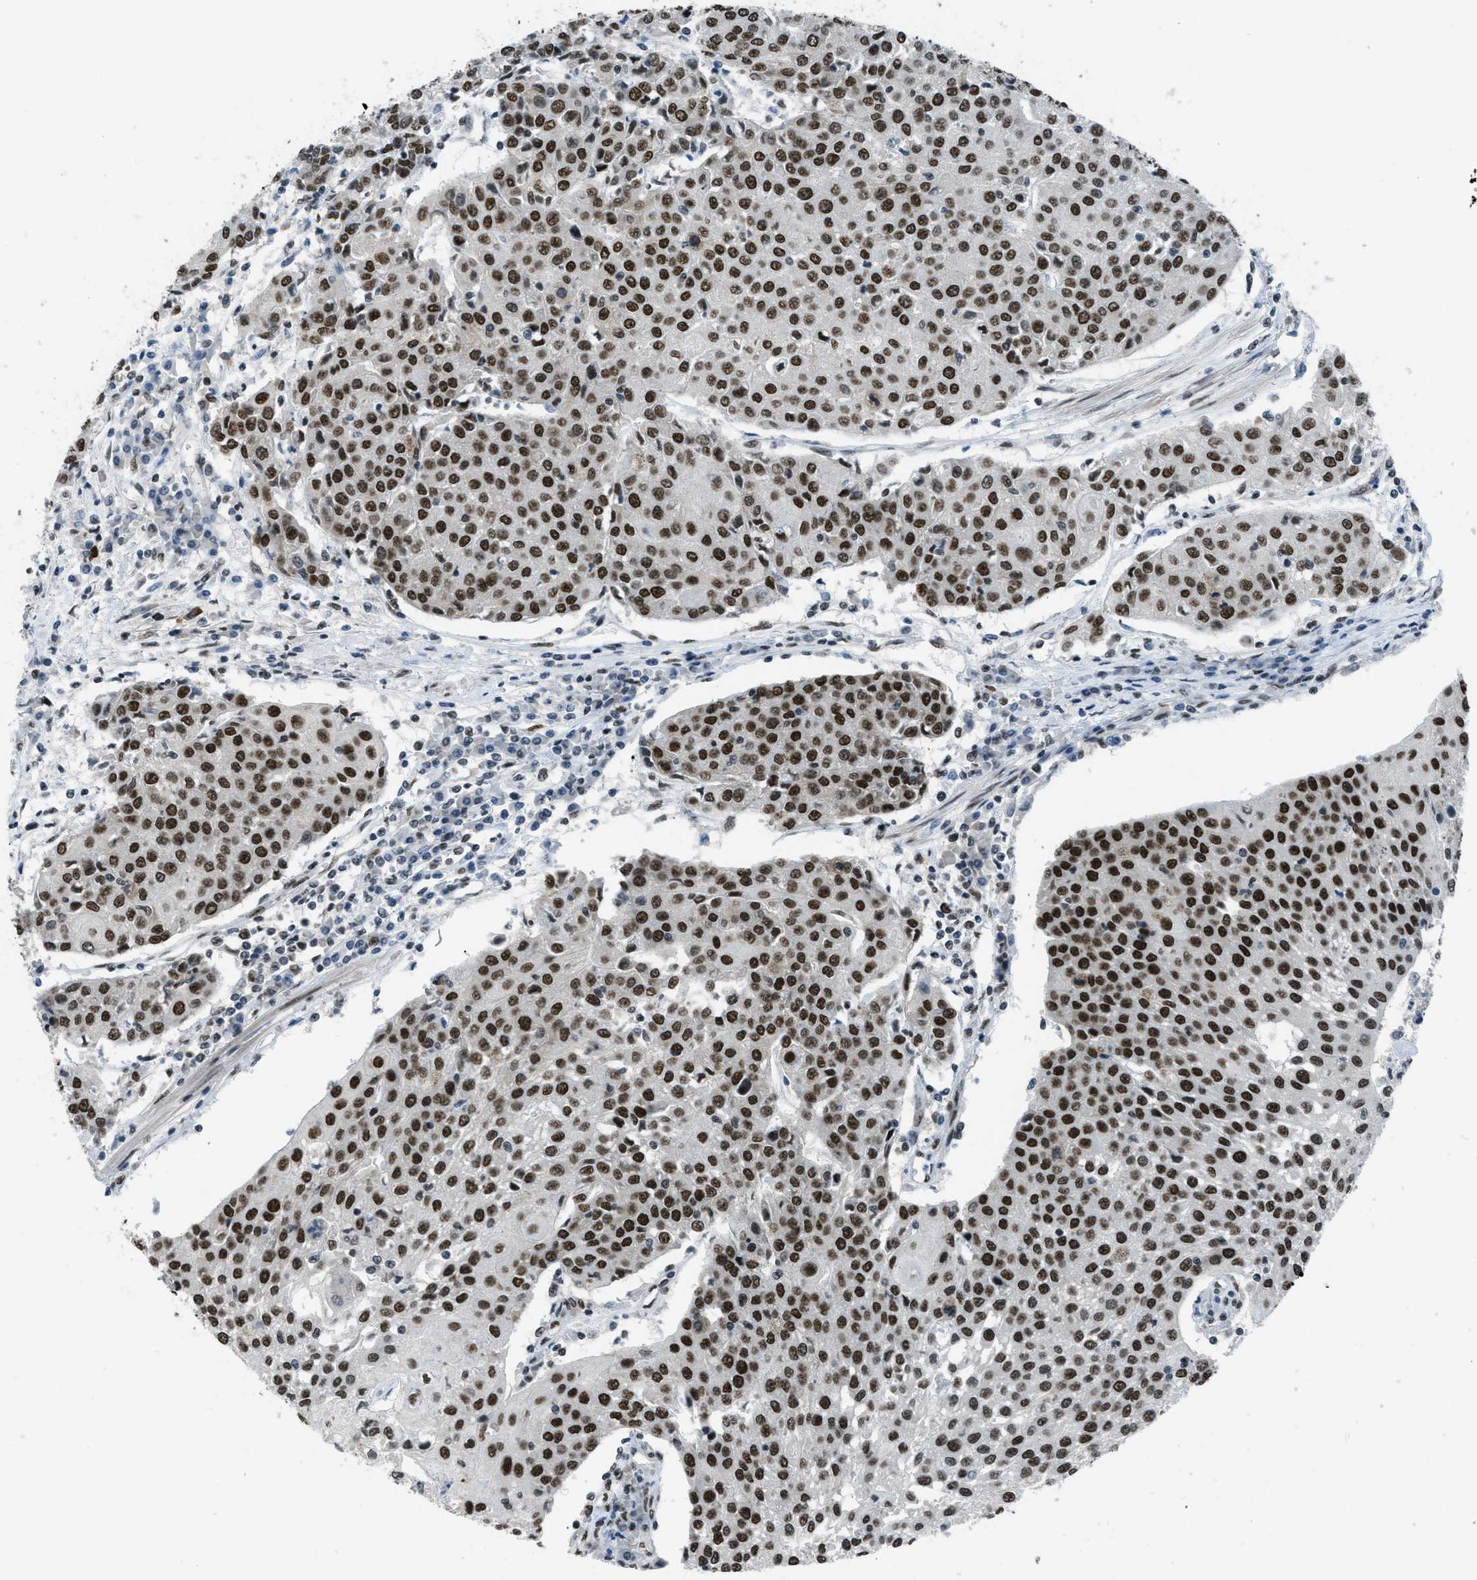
{"staining": {"intensity": "strong", "quantity": ">75%", "location": "nuclear"}, "tissue": "urothelial cancer", "cell_type": "Tumor cells", "image_type": "cancer", "snomed": [{"axis": "morphology", "description": "Urothelial carcinoma, High grade"}, {"axis": "topography", "description": "Urinary bladder"}], "caption": "Protein staining exhibits strong nuclear staining in about >75% of tumor cells in urothelial cancer.", "gene": "GATAD2B", "patient": {"sex": "female", "age": 85}}